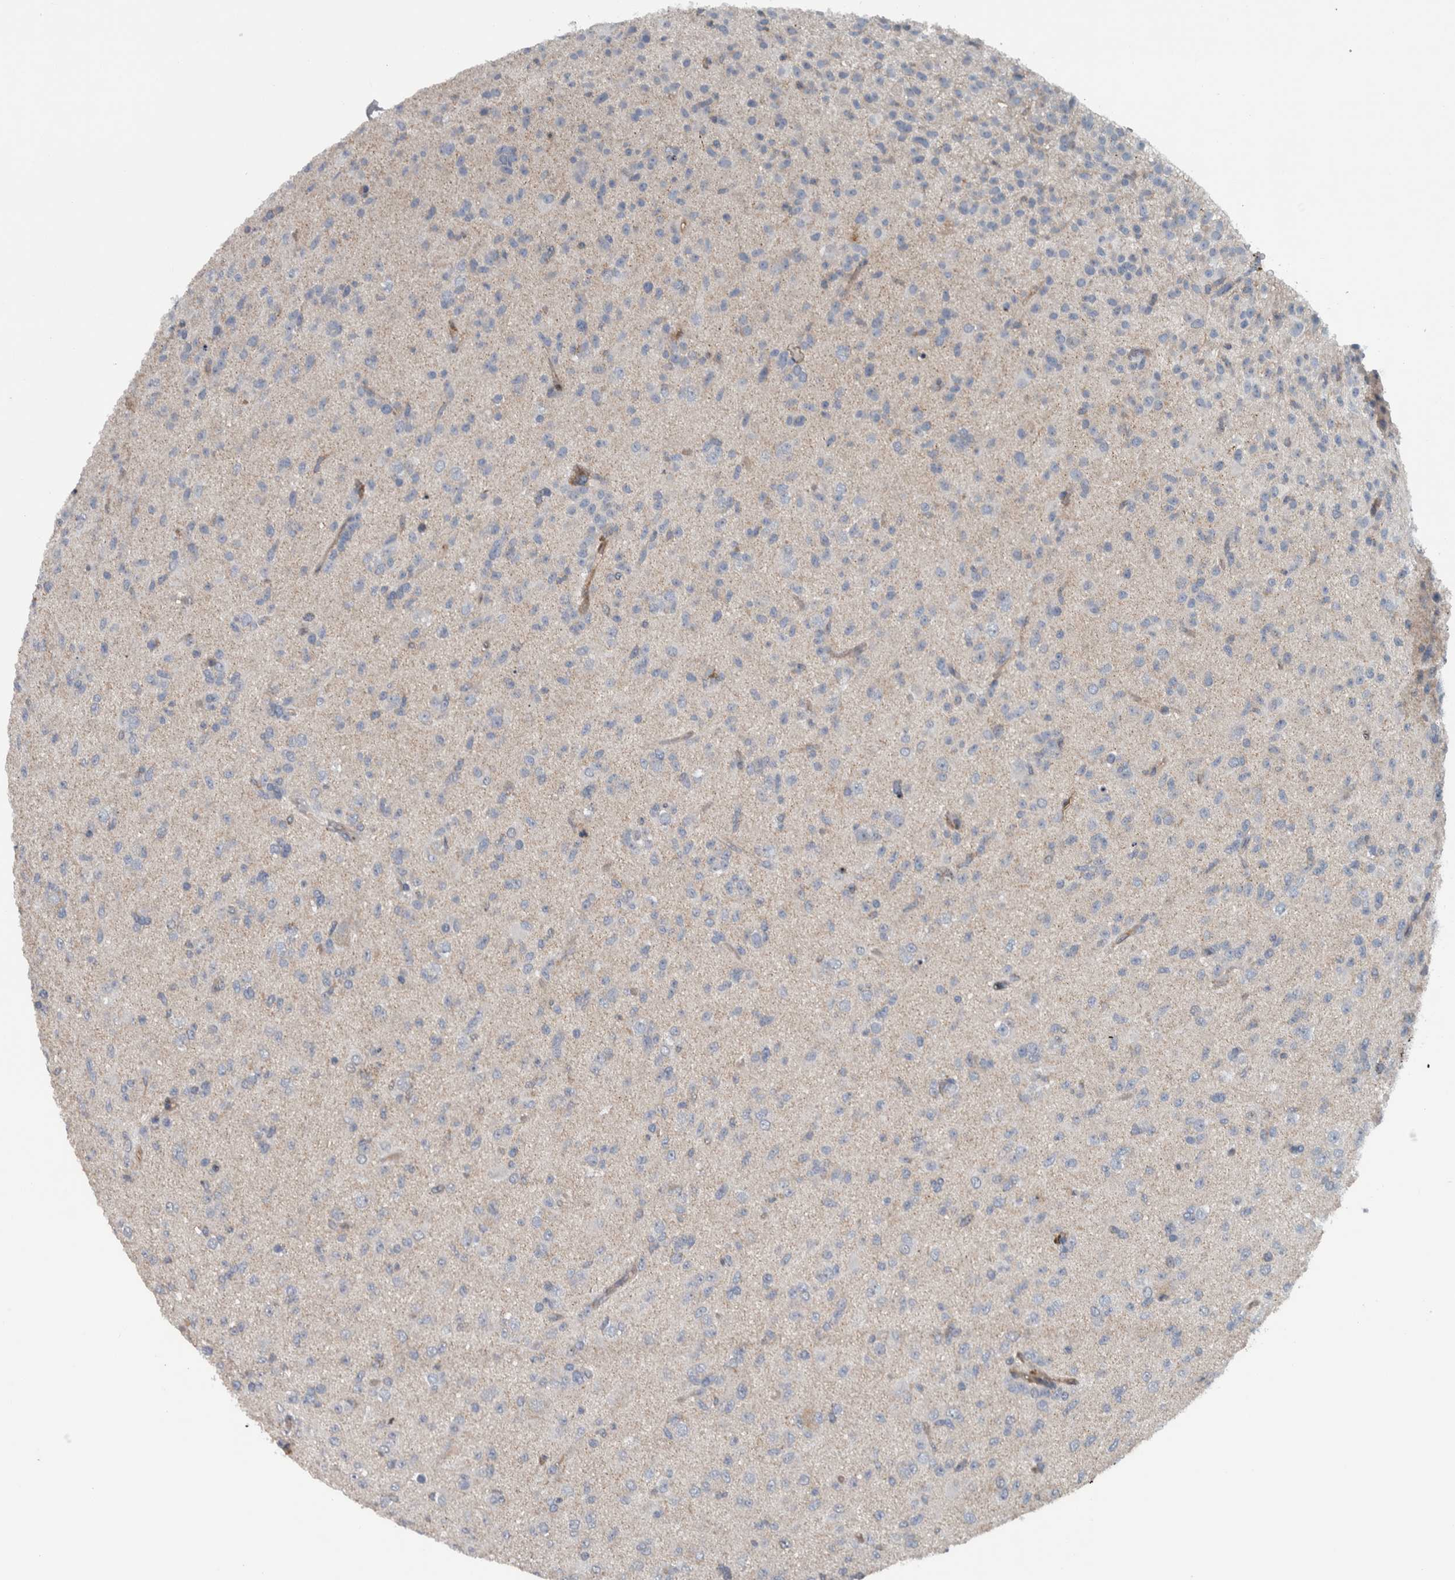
{"staining": {"intensity": "negative", "quantity": "none", "location": "none"}, "tissue": "glioma", "cell_type": "Tumor cells", "image_type": "cancer", "snomed": [{"axis": "morphology", "description": "Glioma, malignant, Low grade"}, {"axis": "topography", "description": "Brain"}], "caption": "An IHC image of malignant low-grade glioma is shown. There is no staining in tumor cells of malignant low-grade glioma.", "gene": "BAIAP2L1", "patient": {"sex": "male", "age": 65}}